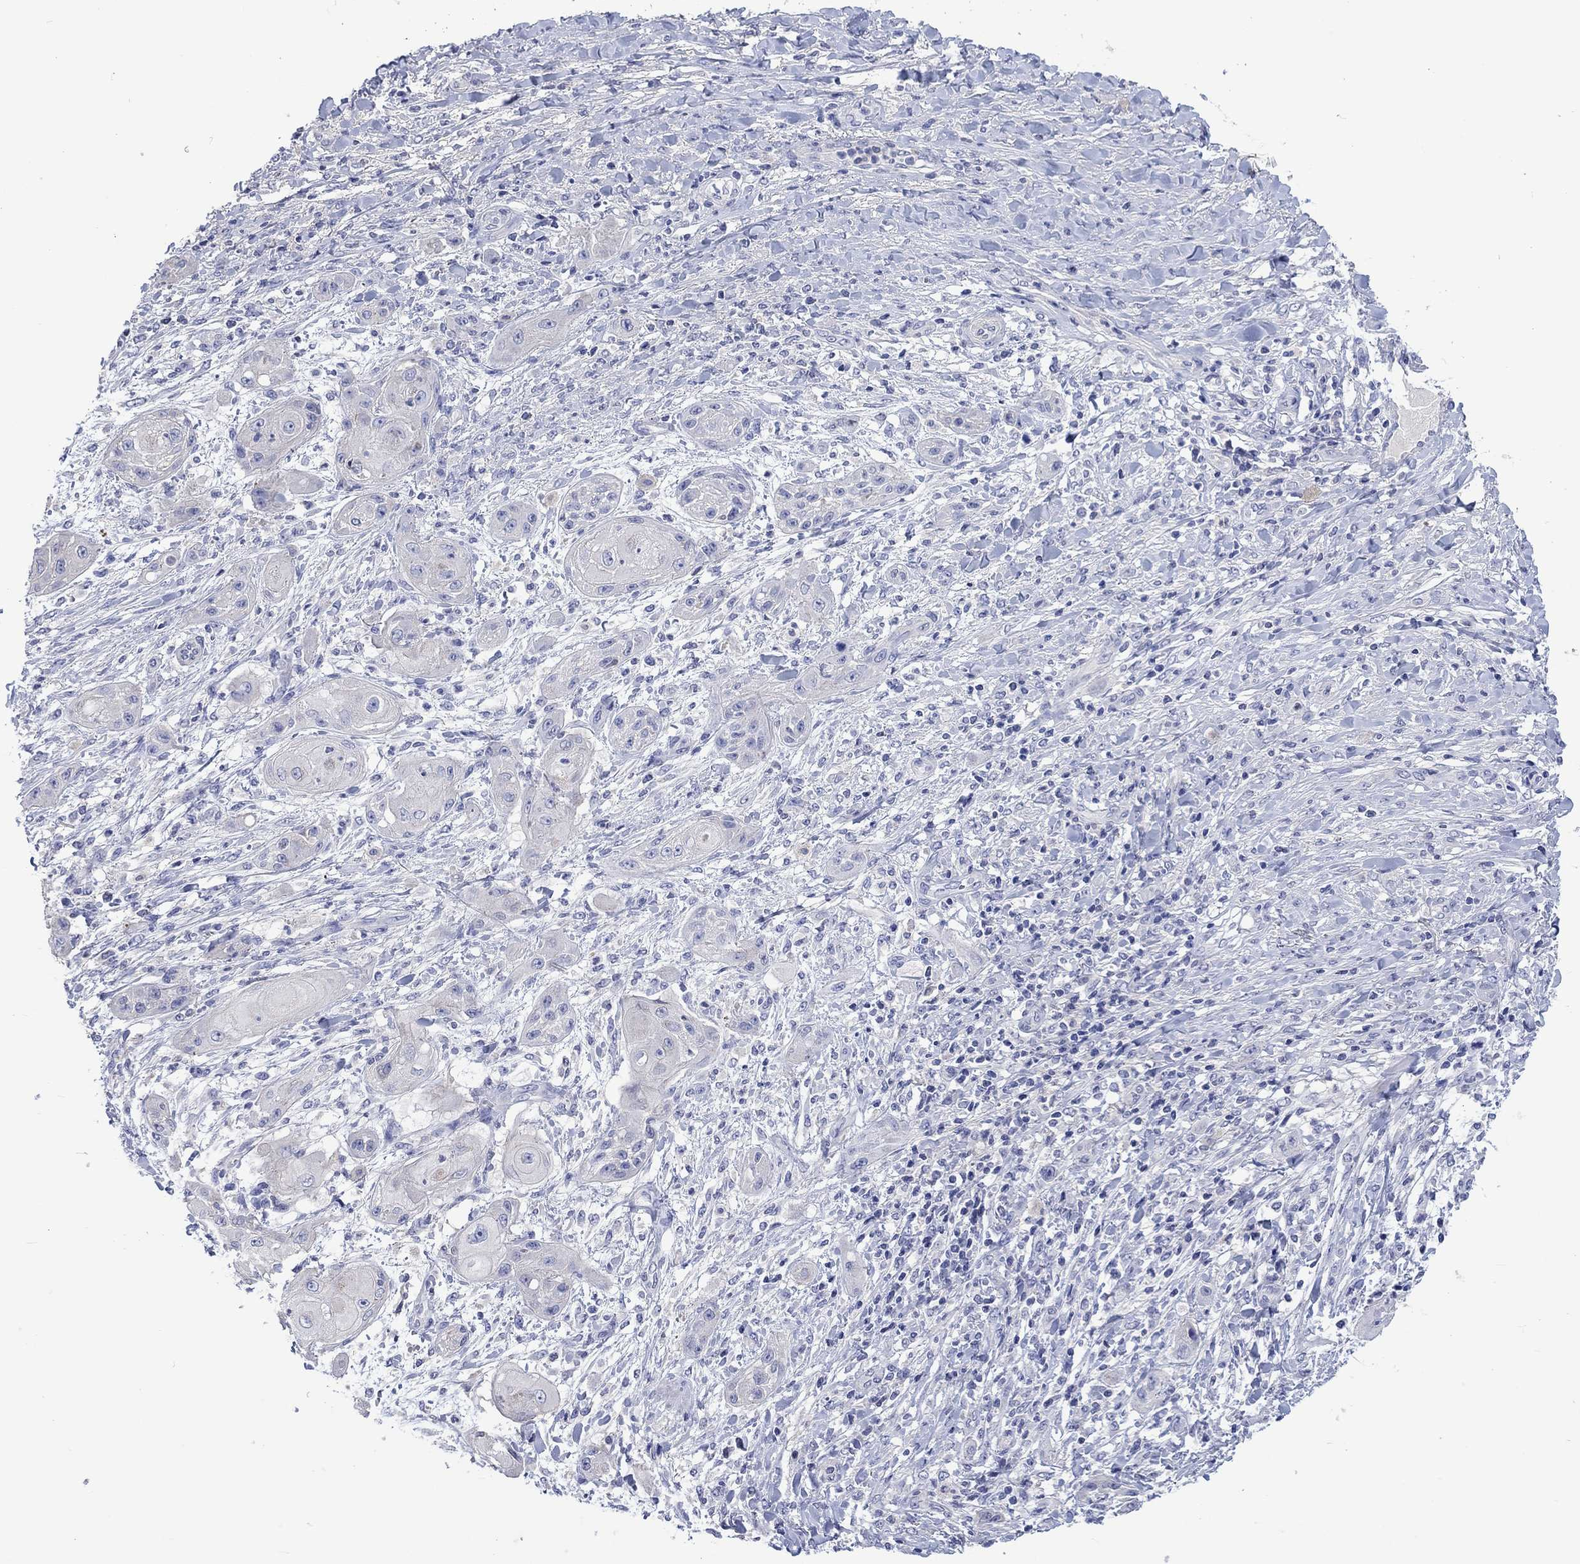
{"staining": {"intensity": "negative", "quantity": "none", "location": "none"}, "tissue": "skin cancer", "cell_type": "Tumor cells", "image_type": "cancer", "snomed": [{"axis": "morphology", "description": "Squamous cell carcinoma, NOS"}, {"axis": "topography", "description": "Skin"}], "caption": "An immunohistochemistry image of skin cancer is shown. There is no staining in tumor cells of skin cancer.", "gene": "TOMM20L", "patient": {"sex": "male", "age": 62}}